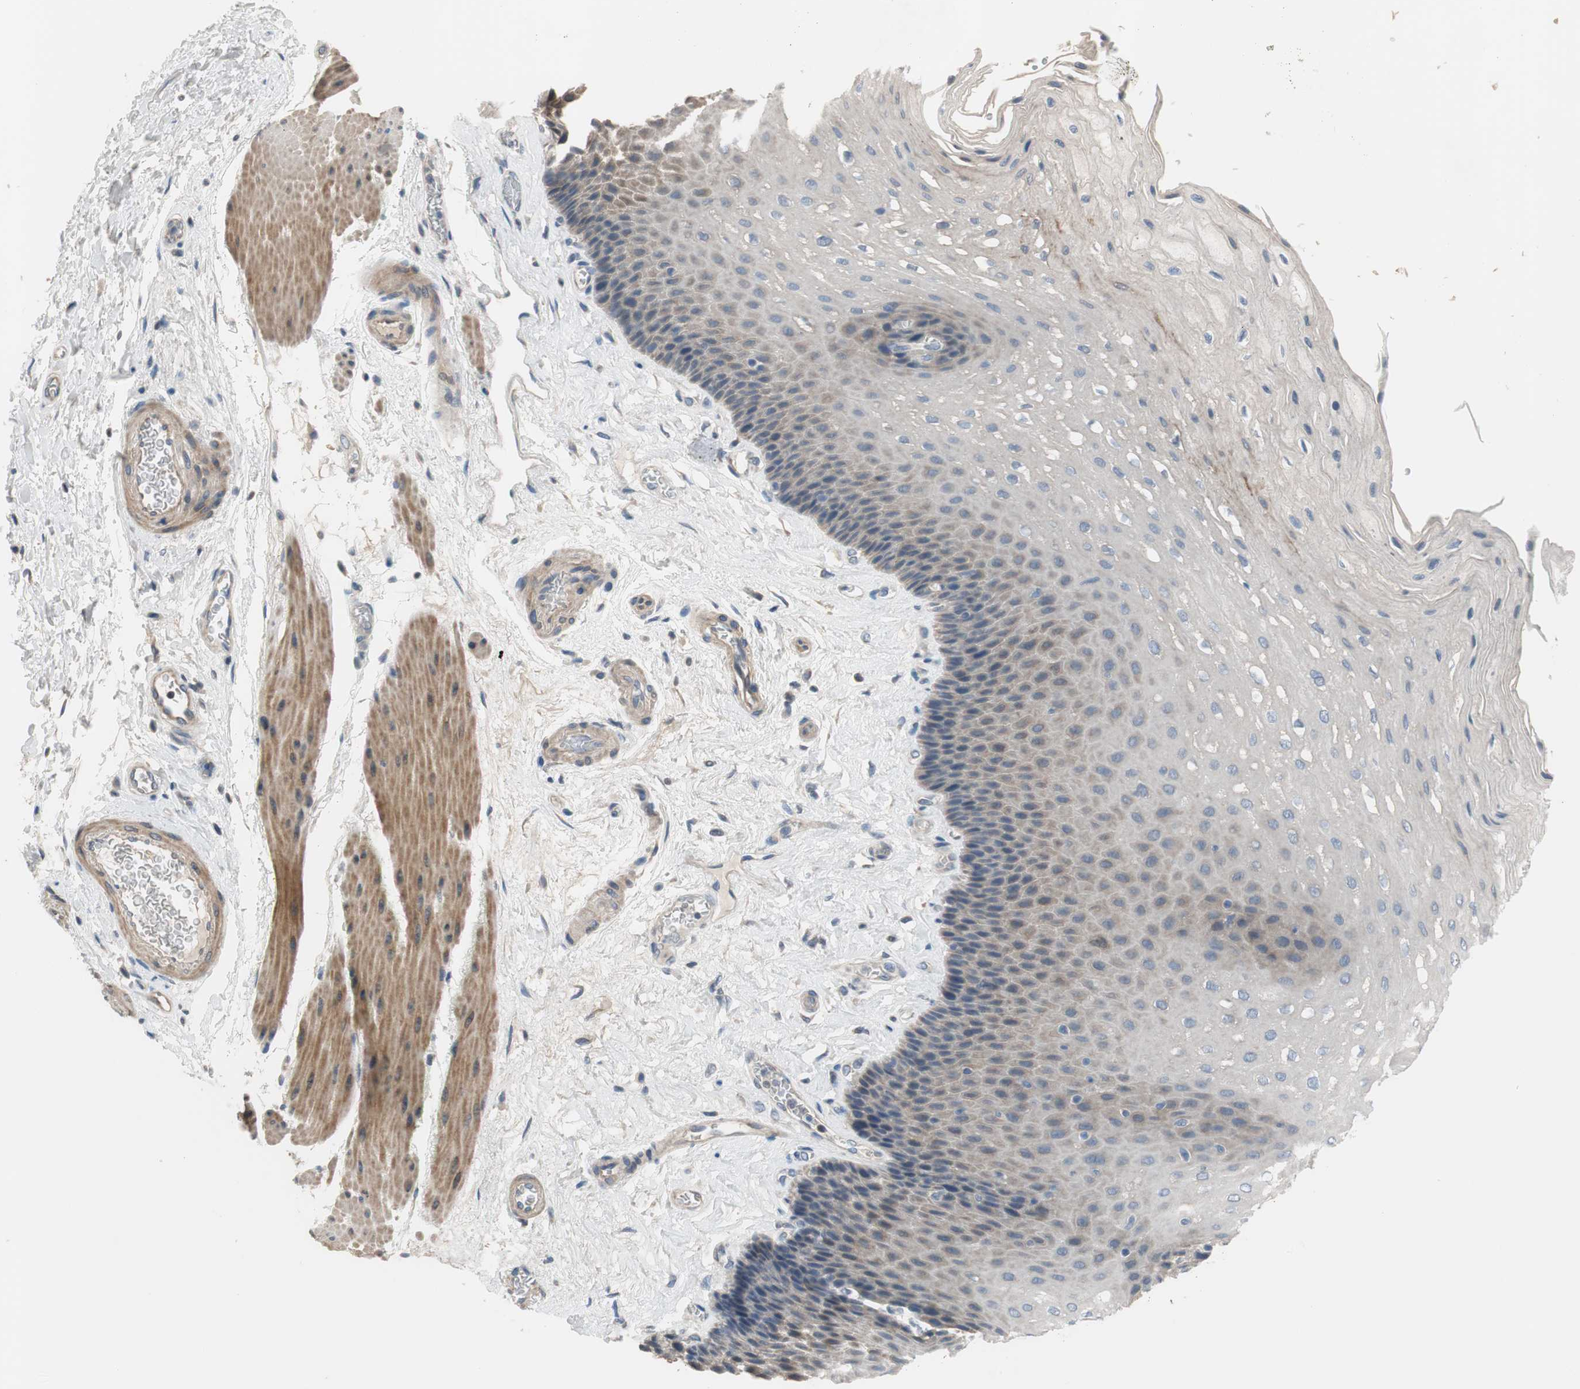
{"staining": {"intensity": "negative", "quantity": "none", "location": "none"}, "tissue": "esophagus", "cell_type": "Squamous epithelial cells", "image_type": "normal", "snomed": [{"axis": "morphology", "description": "Normal tissue, NOS"}, {"axis": "topography", "description": "Esophagus"}], "caption": "The immunohistochemistry (IHC) image has no significant expression in squamous epithelial cells of esophagus.", "gene": "TACR3", "patient": {"sex": "female", "age": 72}}